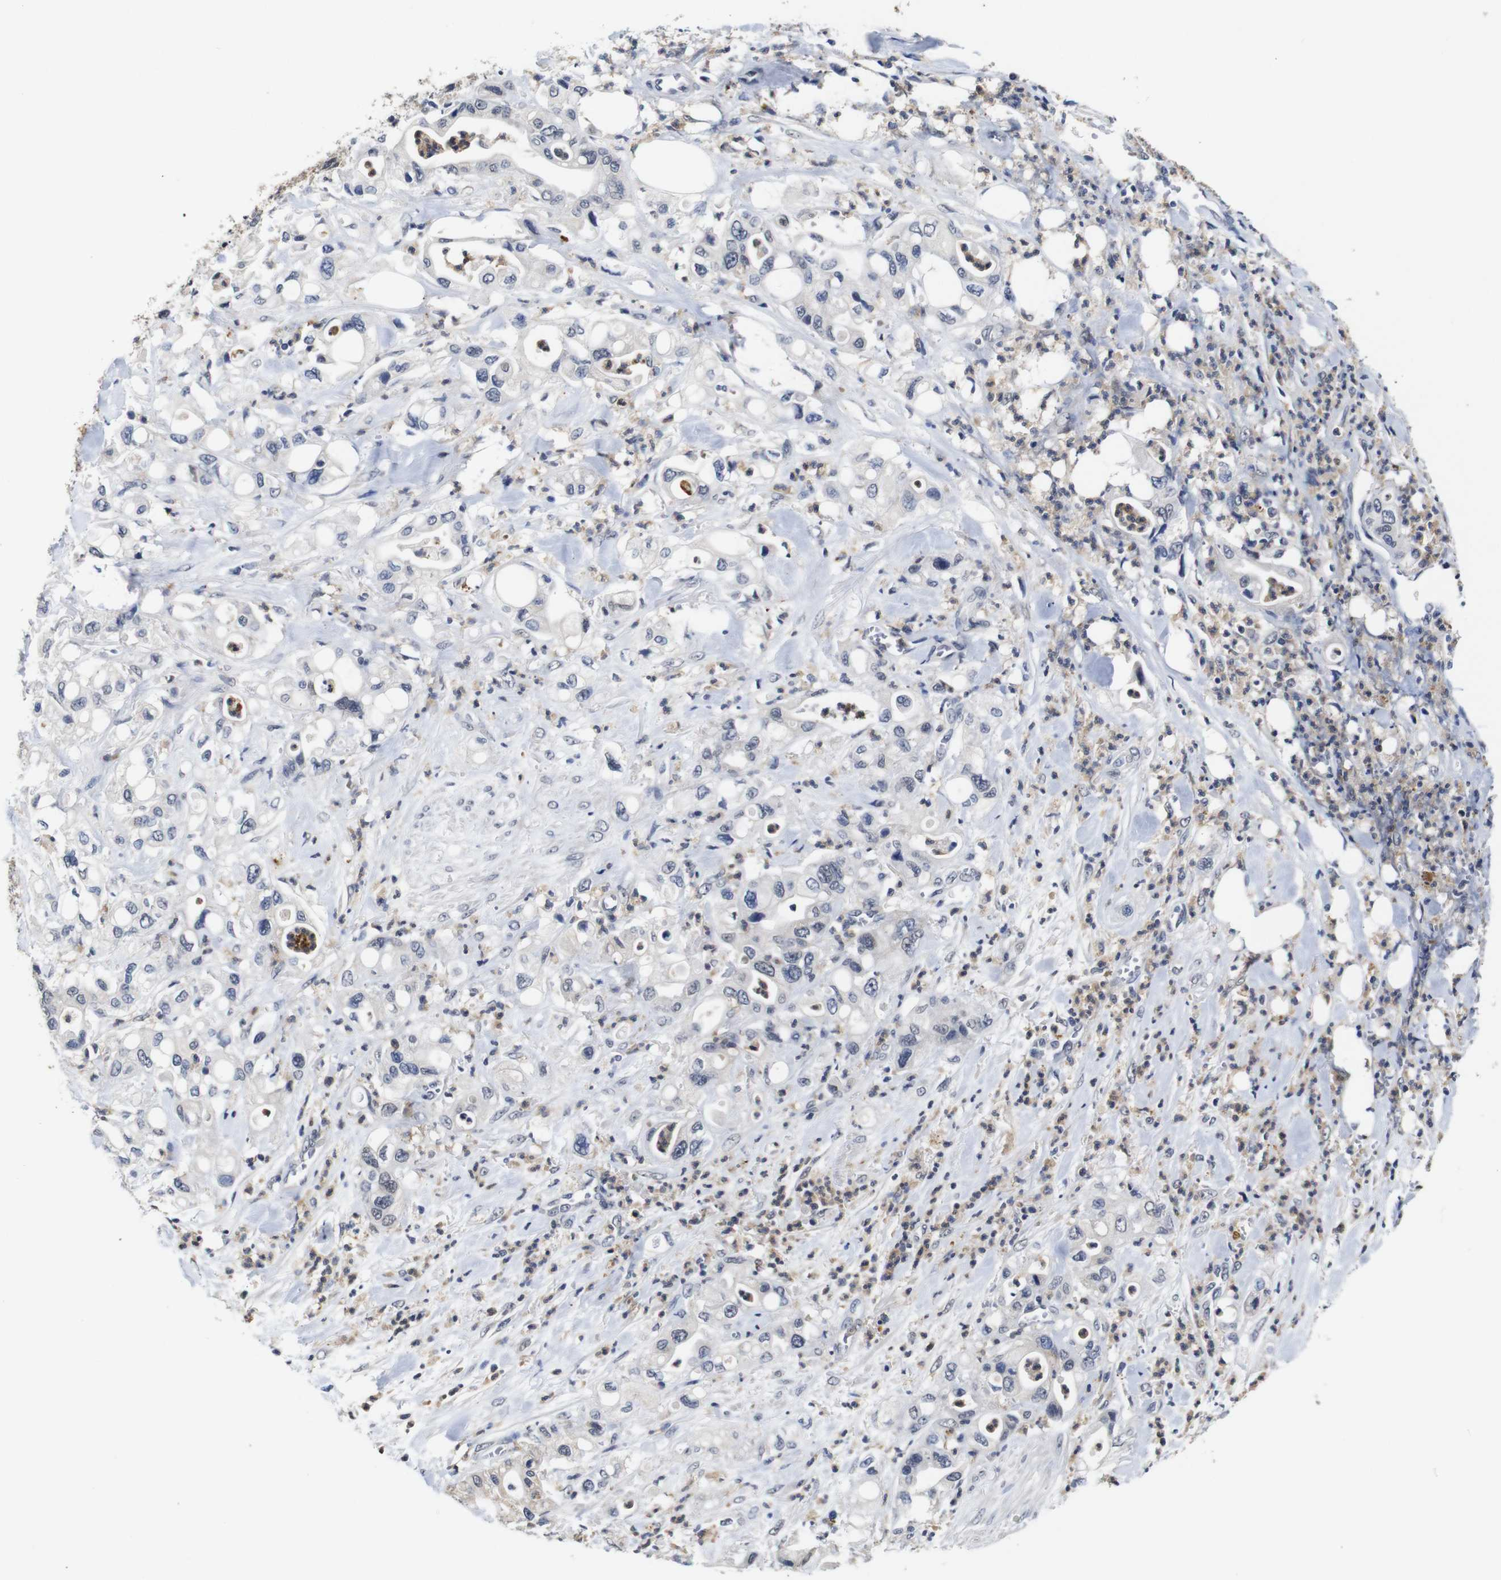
{"staining": {"intensity": "negative", "quantity": "none", "location": "none"}, "tissue": "pancreatic cancer", "cell_type": "Tumor cells", "image_type": "cancer", "snomed": [{"axis": "morphology", "description": "Adenocarcinoma, NOS"}, {"axis": "topography", "description": "Pancreas"}], "caption": "DAB (3,3'-diaminobenzidine) immunohistochemical staining of human adenocarcinoma (pancreatic) exhibits no significant positivity in tumor cells.", "gene": "NTRK3", "patient": {"sex": "male", "age": 70}}